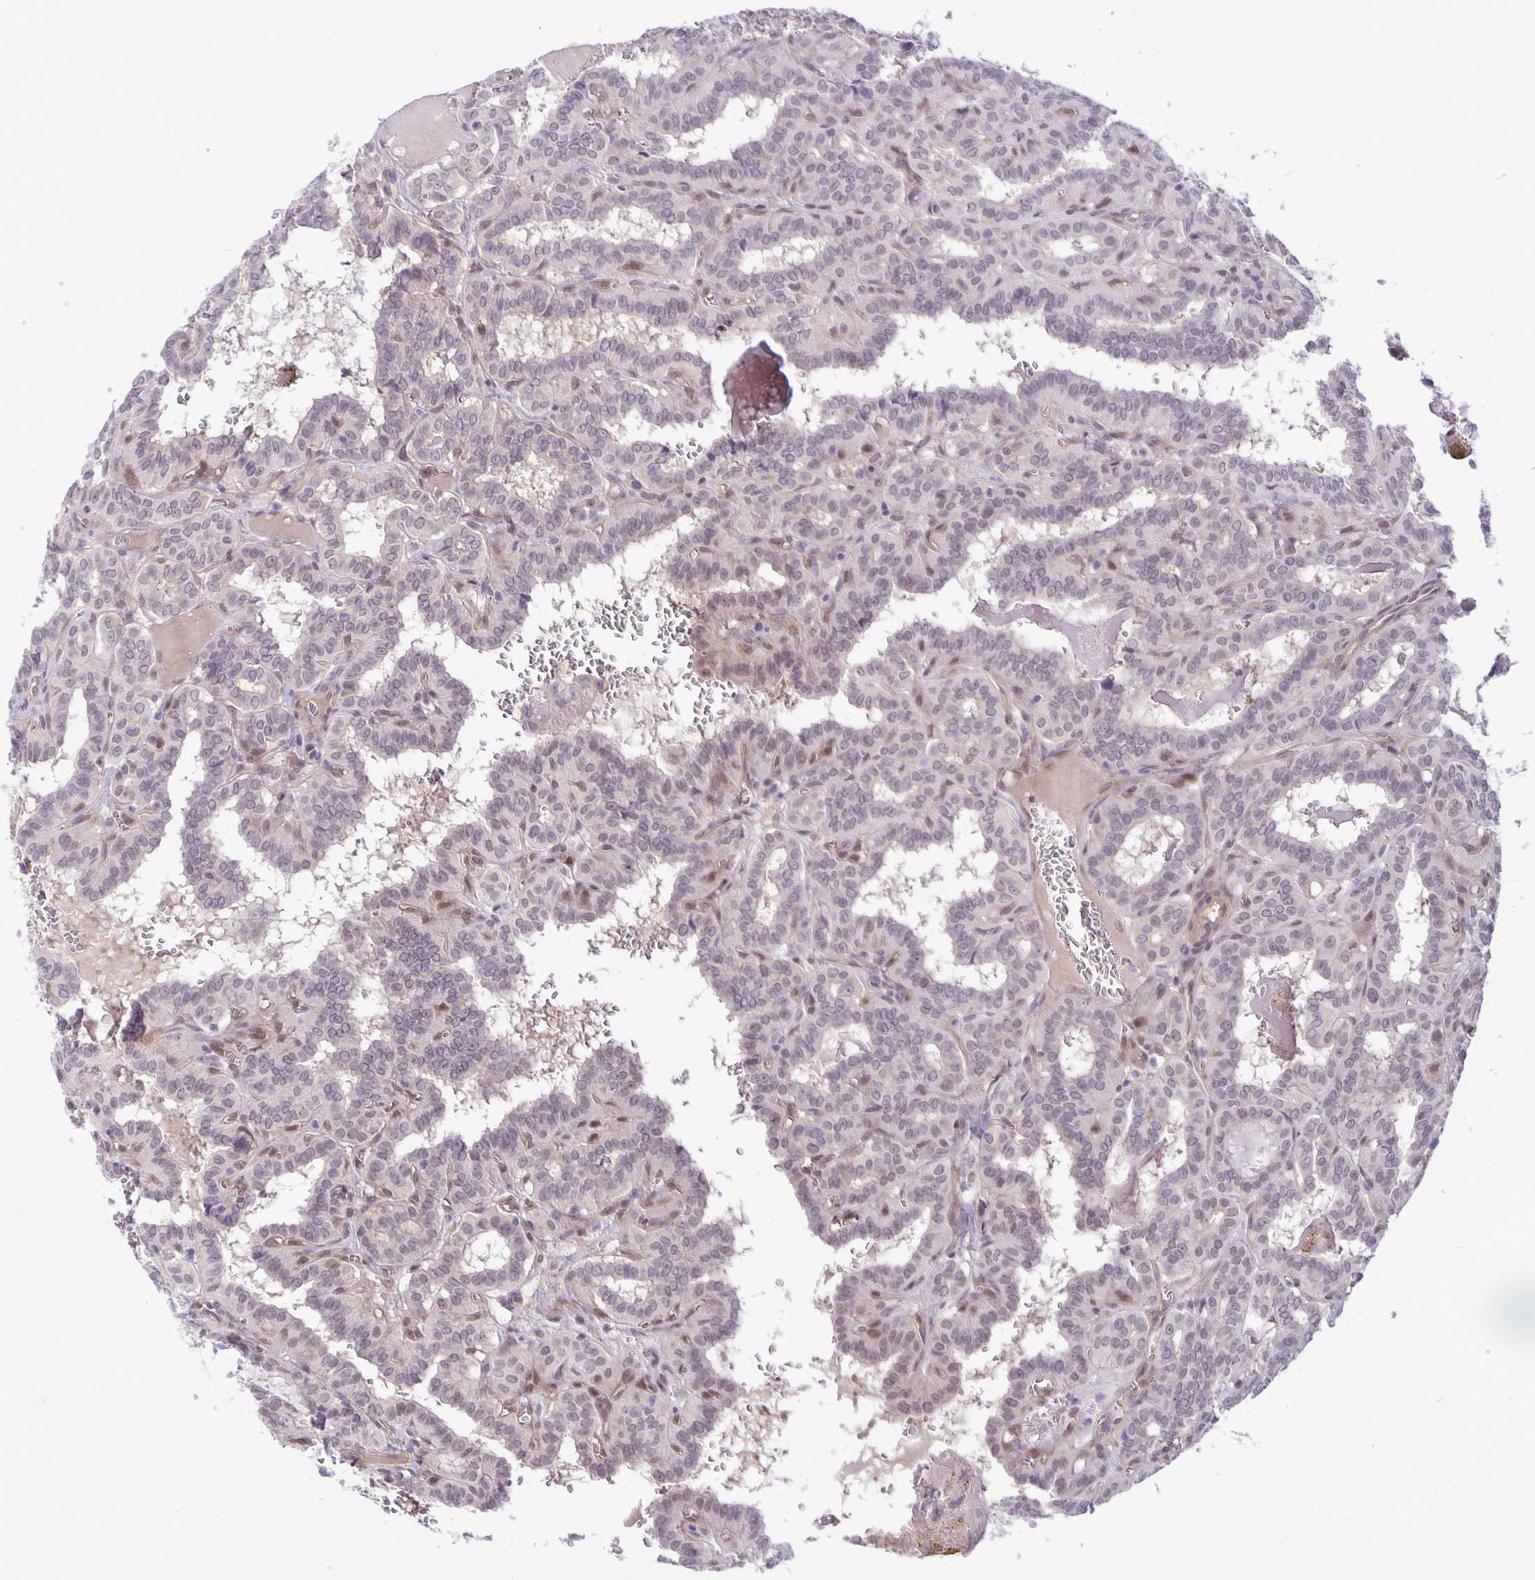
{"staining": {"intensity": "negative", "quantity": "none", "location": "none"}, "tissue": "thyroid cancer", "cell_type": "Tumor cells", "image_type": "cancer", "snomed": [{"axis": "morphology", "description": "Papillary adenocarcinoma, NOS"}, {"axis": "topography", "description": "Thyroid gland"}], "caption": "Photomicrograph shows no significant protein staining in tumor cells of papillary adenocarcinoma (thyroid).", "gene": "TAX1BP3", "patient": {"sex": "female", "age": 21}}